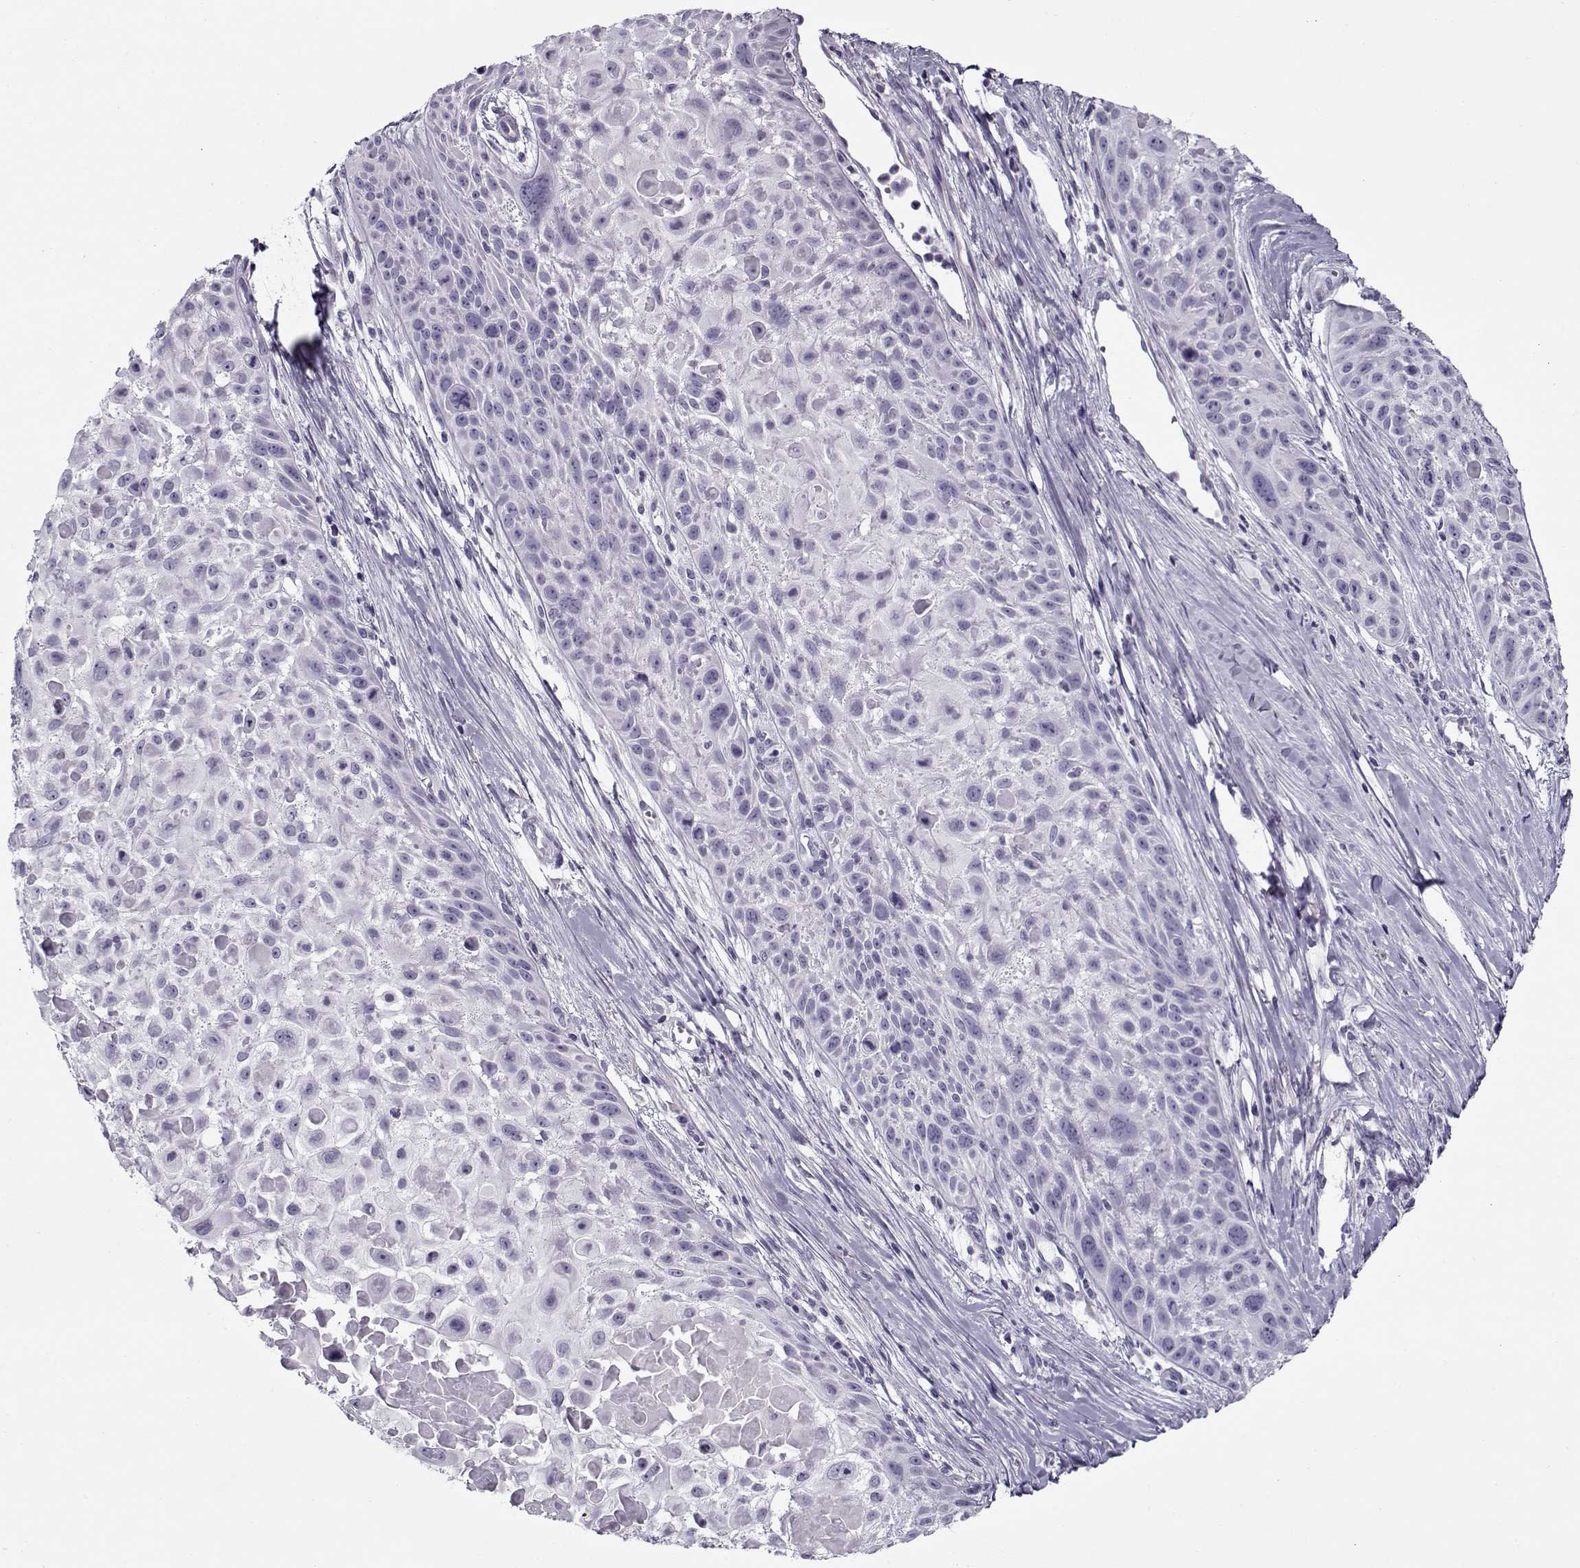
{"staining": {"intensity": "negative", "quantity": "none", "location": "none"}, "tissue": "skin cancer", "cell_type": "Tumor cells", "image_type": "cancer", "snomed": [{"axis": "morphology", "description": "Squamous cell carcinoma, NOS"}, {"axis": "topography", "description": "Skin"}, {"axis": "topography", "description": "Anal"}], "caption": "This is an immunohistochemistry image of human skin cancer. There is no expression in tumor cells.", "gene": "GAGE2A", "patient": {"sex": "female", "age": 75}}